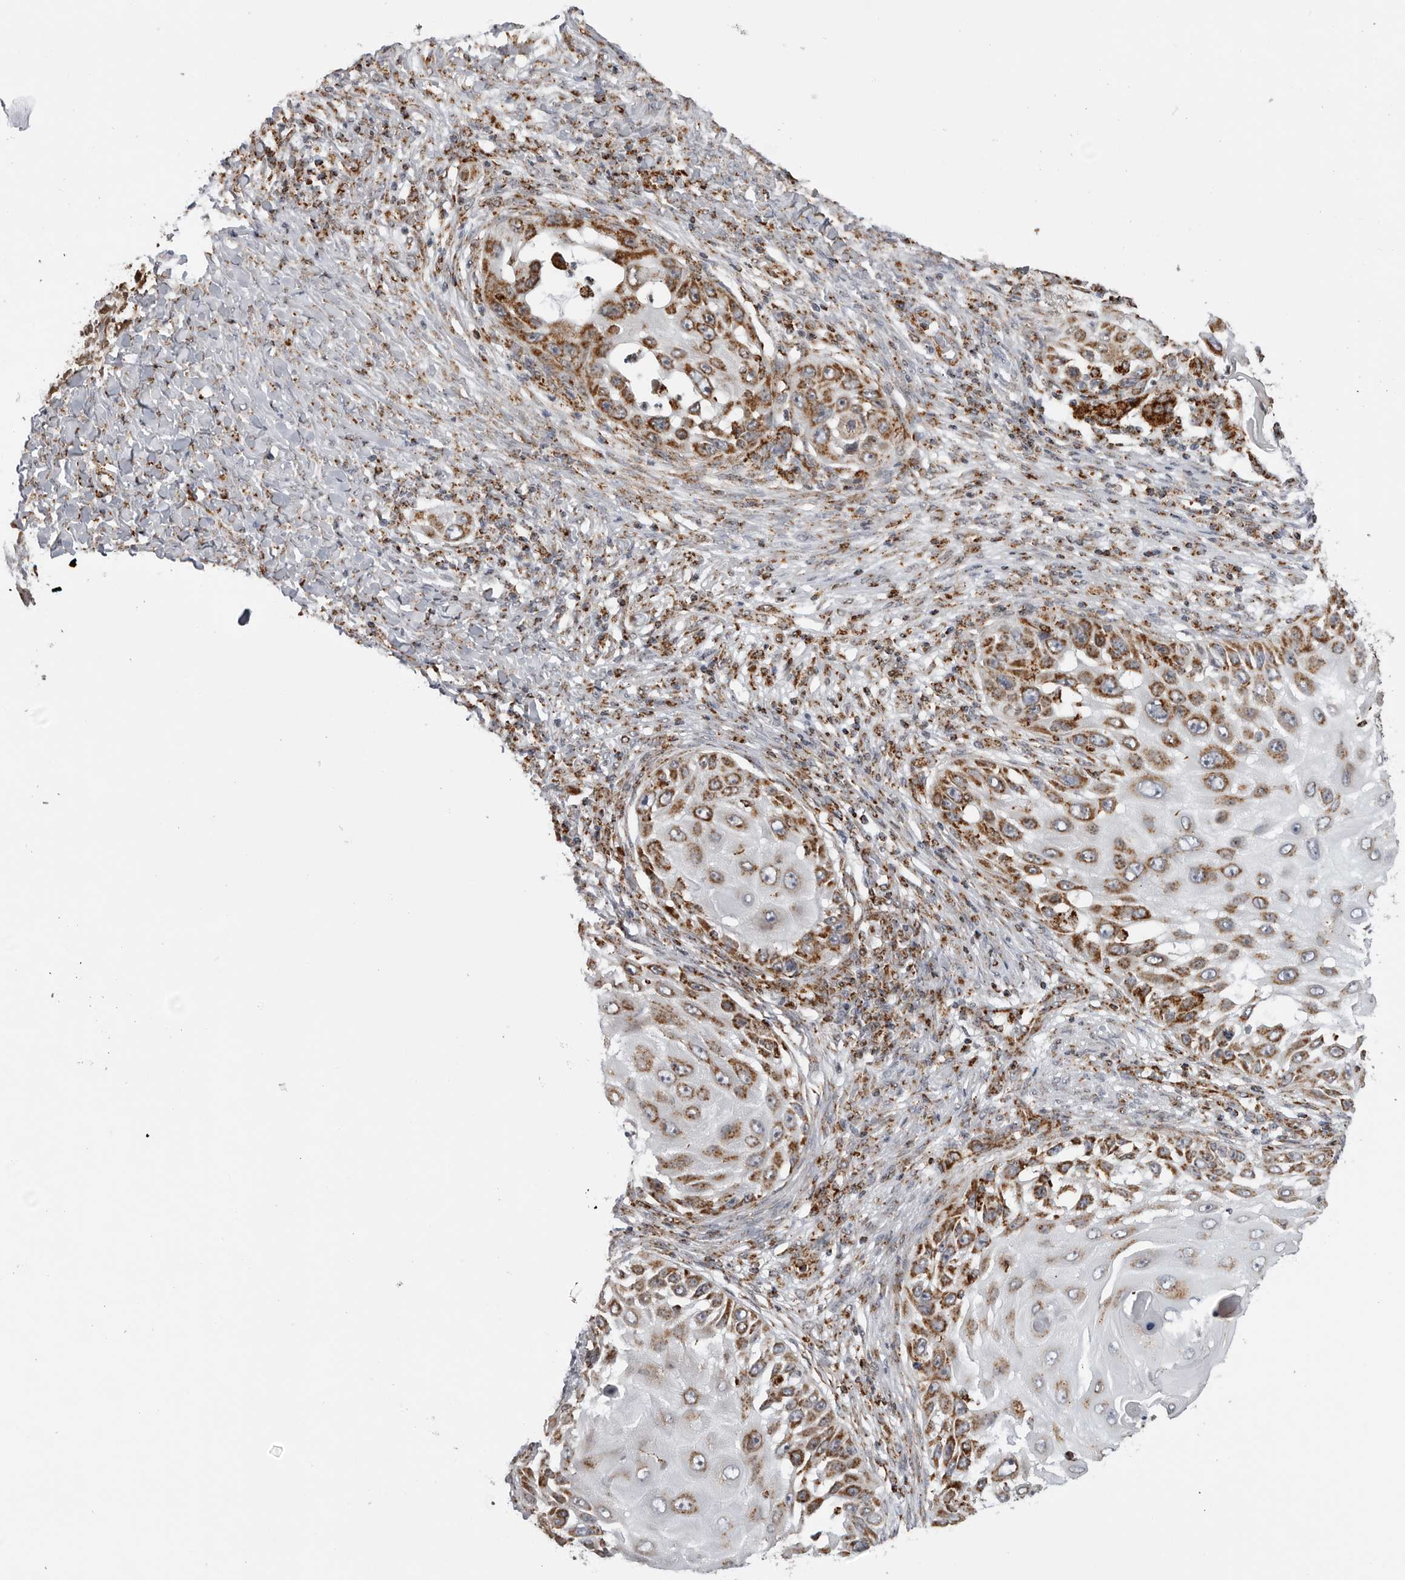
{"staining": {"intensity": "strong", "quantity": ">75%", "location": "cytoplasmic/membranous"}, "tissue": "skin cancer", "cell_type": "Tumor cells", "image_type": "cancer", "snomed": [{"axis": "morphology", "description": "Squamous cell carcinoma, NOS"}, {"axis": "topography", "description": "Skin"}], "caption": "IHC of skin squamous cell carcinoma demonstrates high levels of strong cytoplasmic/membranous expression in about >75% of tumor cells.", "gene": "COX5A", "patient": {"sex": "female", "age": 44}}